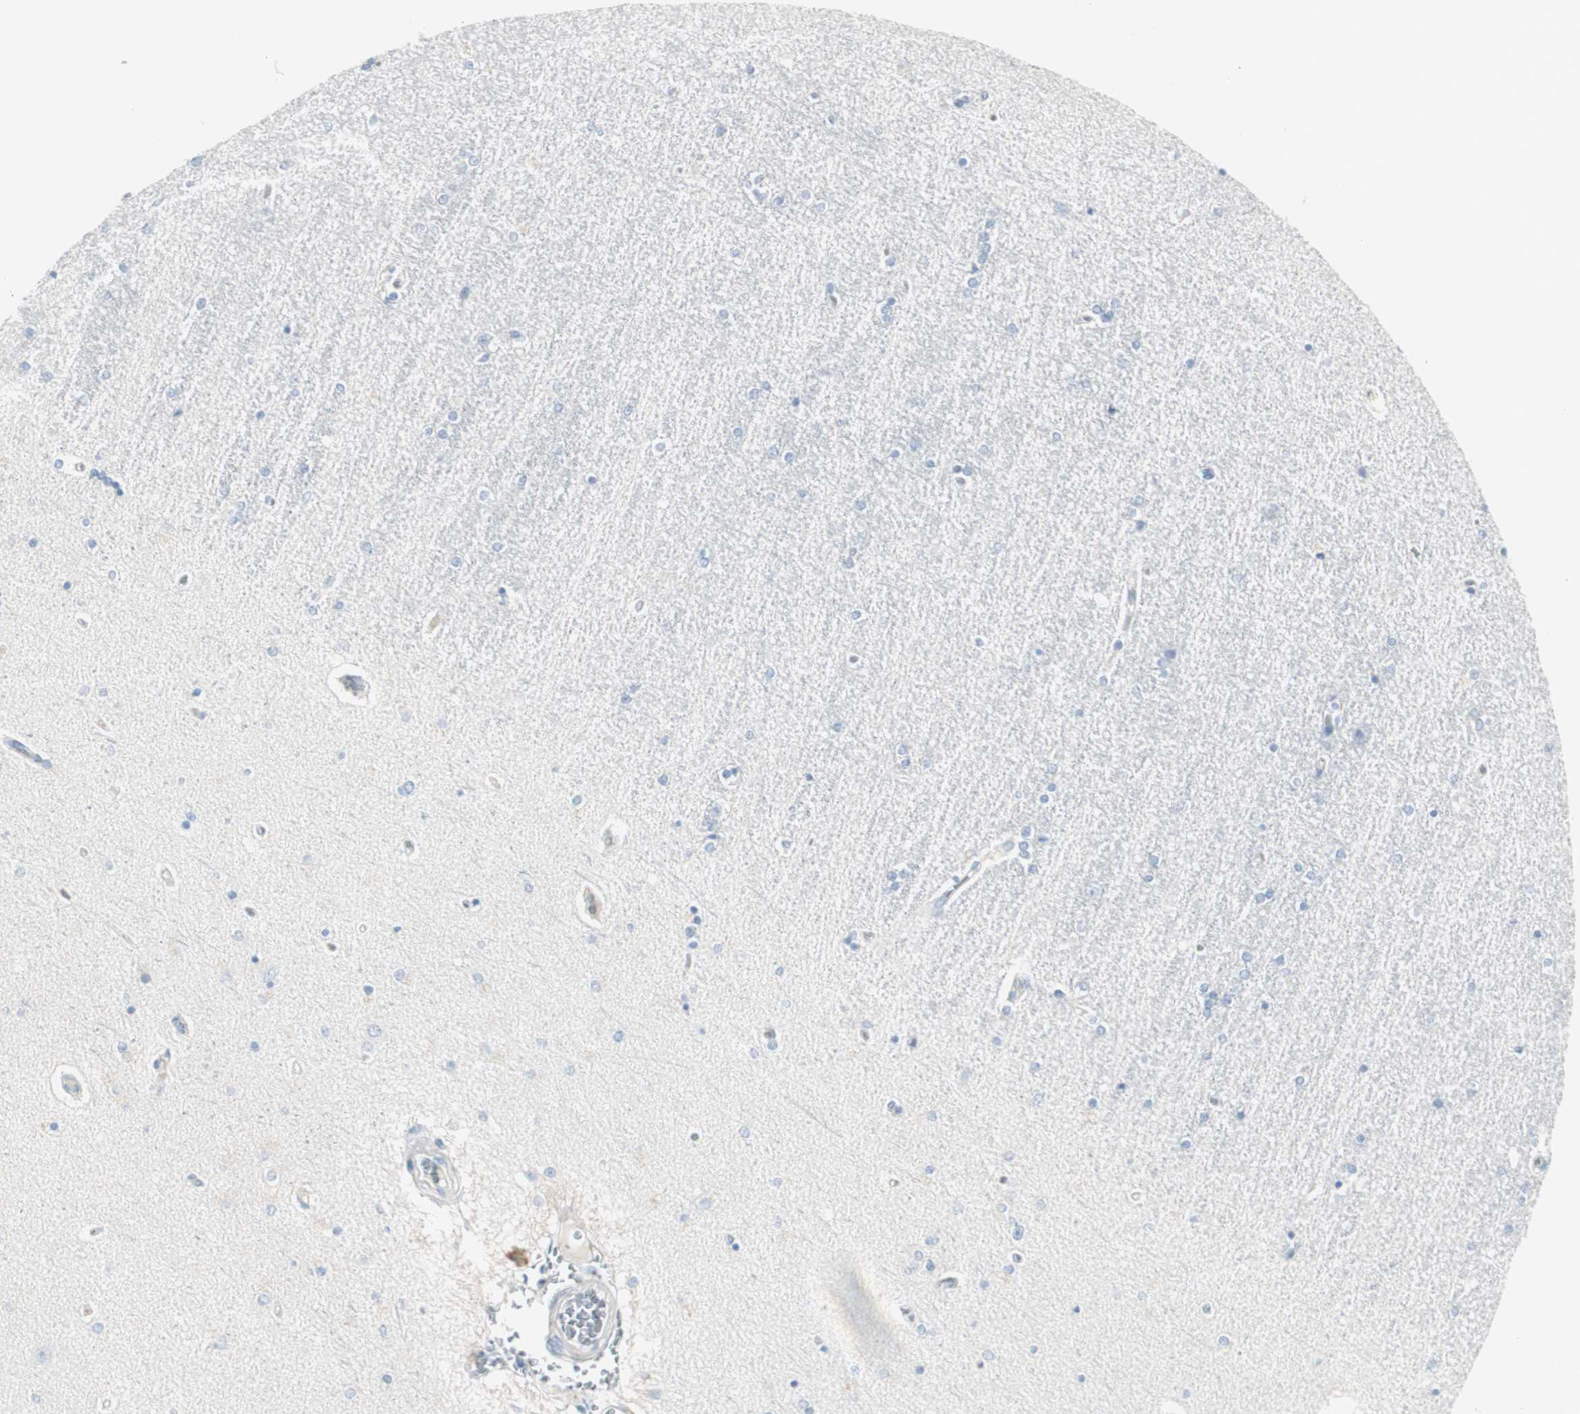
{"staining": {"intensity": "negative", "quantity": "none", "location": "none"}, "tissue": "hippocampus", "cell_type": "Glial cells", "image_type": "normal", "snomed": [{"axis": "morphology", "description": "Normal tissue, NOS"}, {"axis": "topography", "description": "Hippocampus"}], "caption": "The immunohistochemistry image has no significant expression in glial cells of hippocampus.", "gene": "CDHR5", "patient": {"sex": "female", "age": 54}}